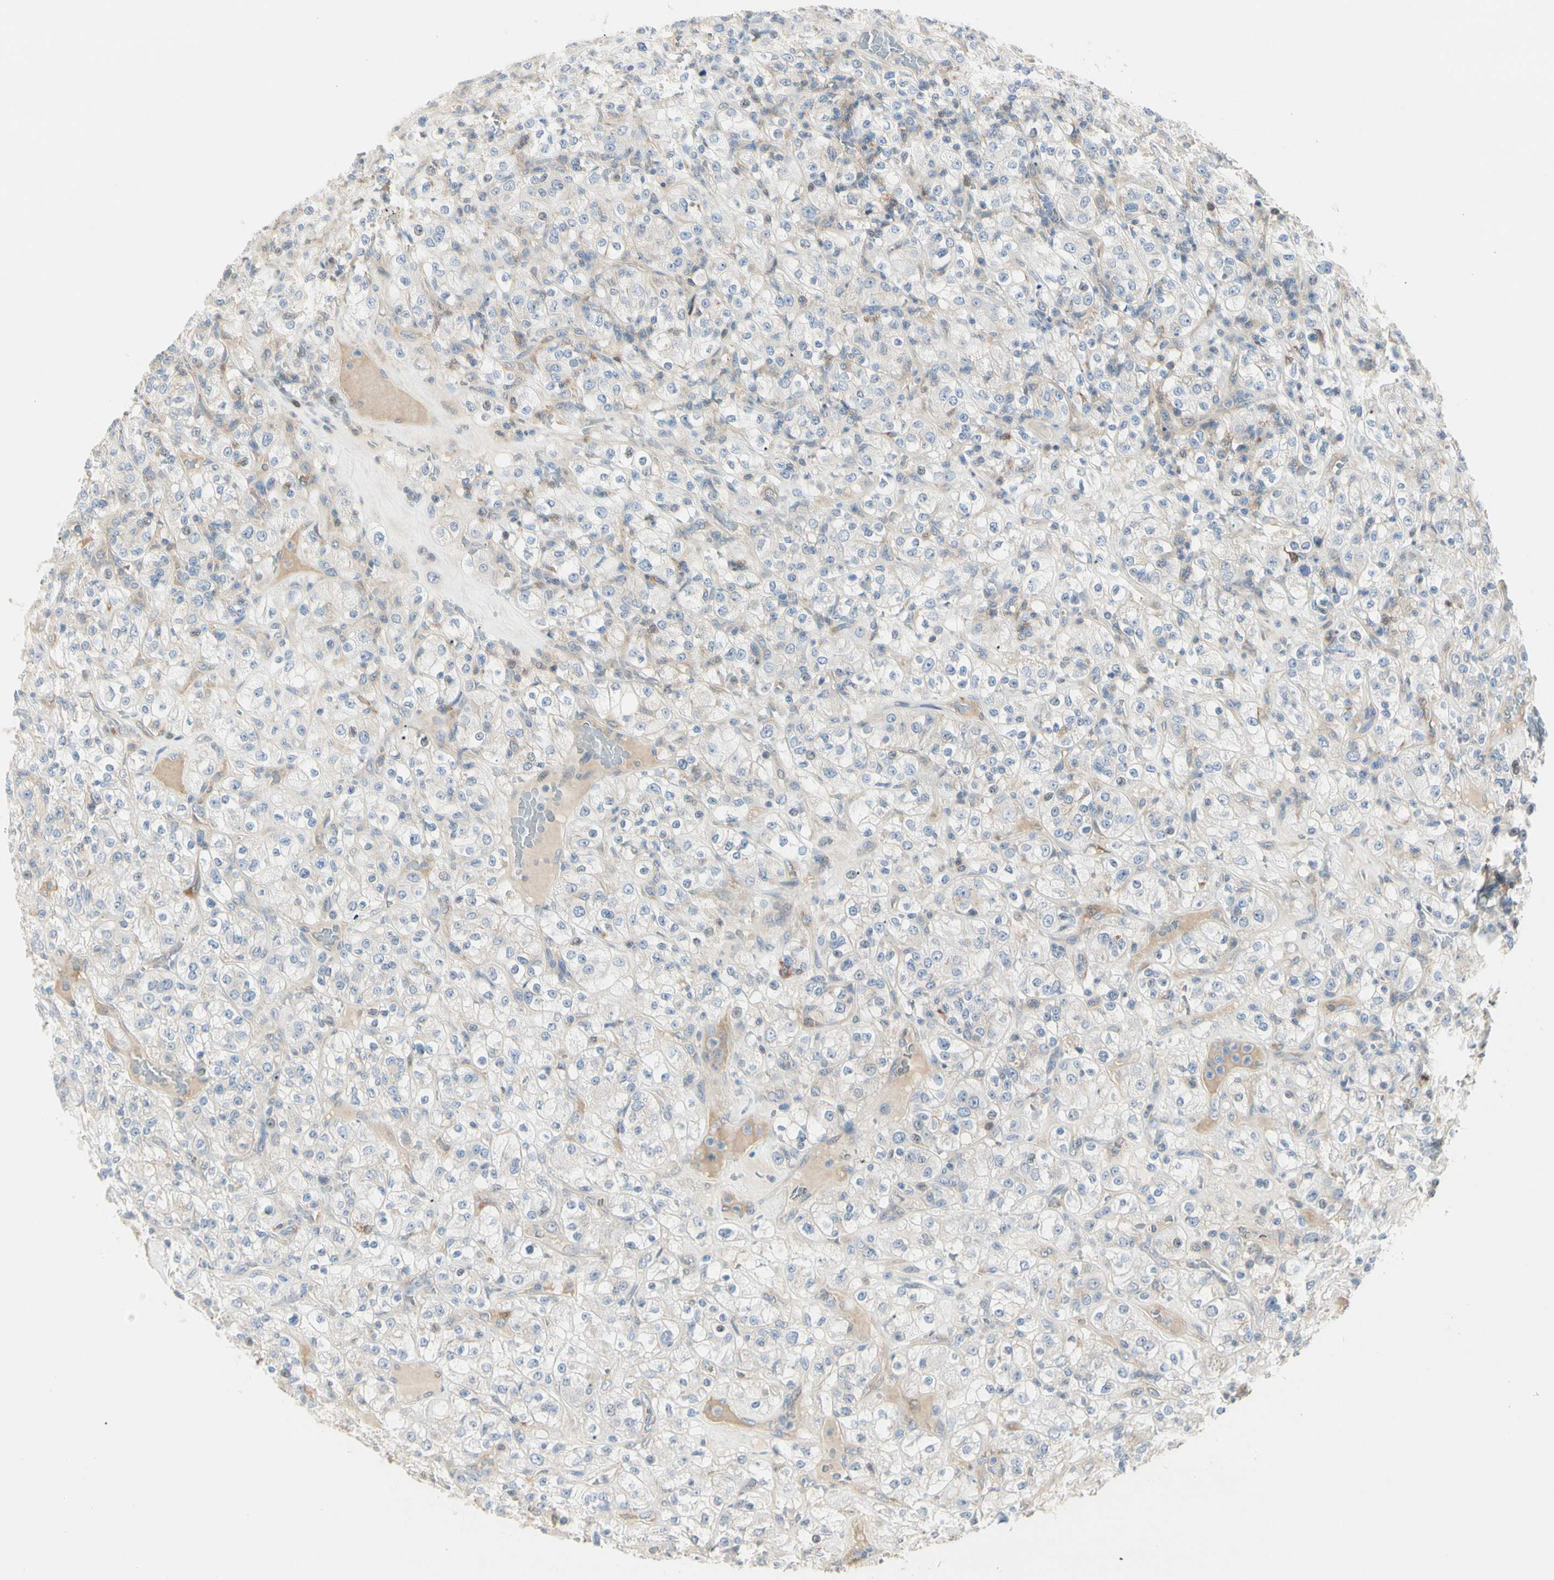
{"staining": {"intensity": "negative", "quantity": "none", "location": "none"}, "tissue": "renal cancer", "cell_type": "Tumor cells", "image_type": "cancer", "snomed": [{"axis": "morphology", "description": "Normal tissue, NOS"}, {"axis": "morphology", "description": "Adenocarcinoma, NOS"}, {"axis": "topography", "description": "Kidney"}], "caption": "Renal cancer stained for a protein using IHC reveals no positivity tumor cells.", "gene": "NFKB2", "patient": {"sex": "female", "age": 72}}